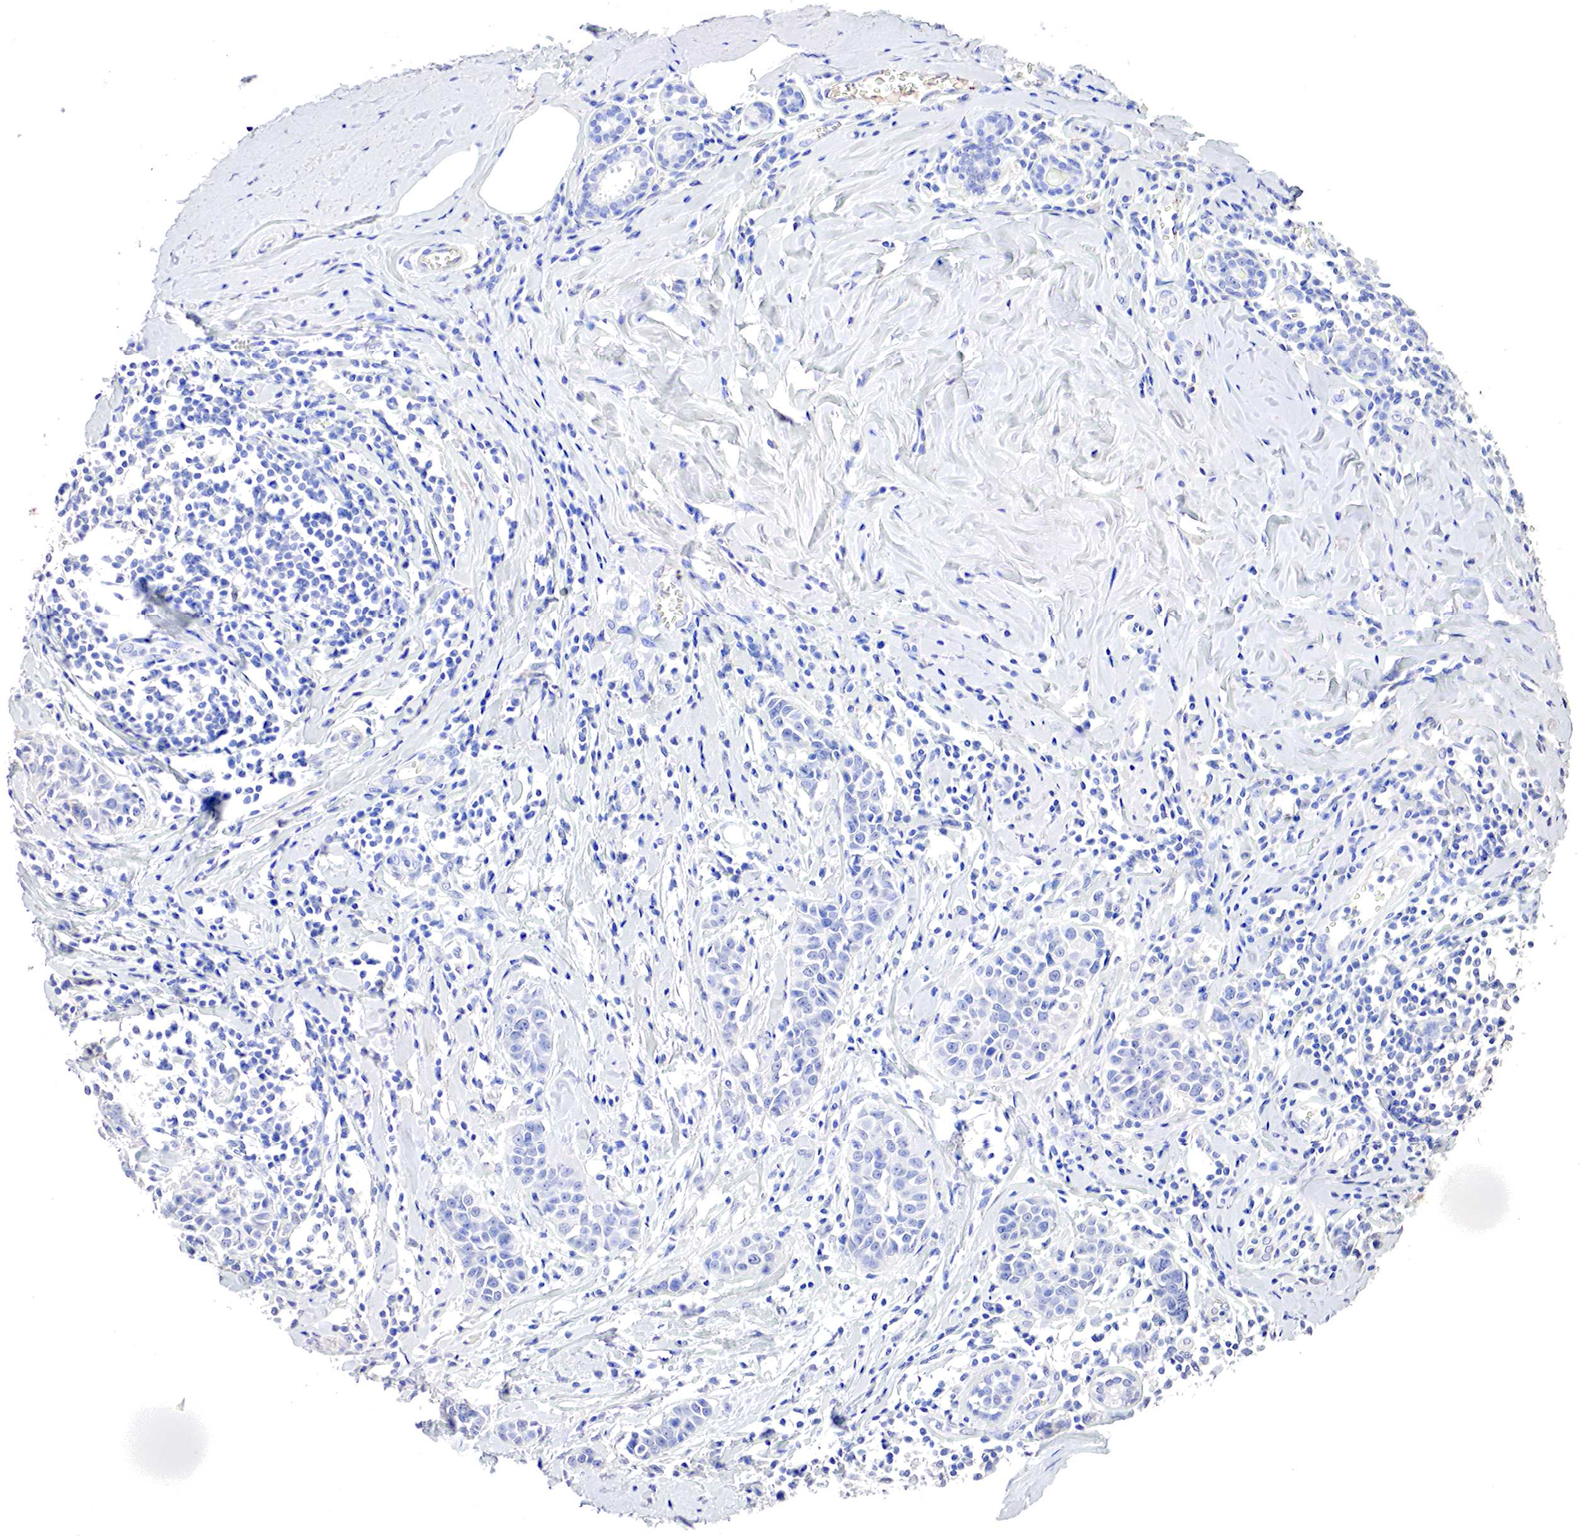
{"staining": {"intensity": "negative", "quantity": "none", "location": "none"}, "tissue": "breast cancer", "cell_type": "Tumor cells", "image_type": "cancer", "snomed": [{"axis": "morphology", "description": "Duct carcinoma"}, {"axis": "topography", "description": "Breast"}], "caption": "Protein analysis of breast cancer (invasive ductal carcinoma) exhibits no significant positivity in tumor cells.", "gene": "OTC", "patient": {"sex": "female", "age": 55}}